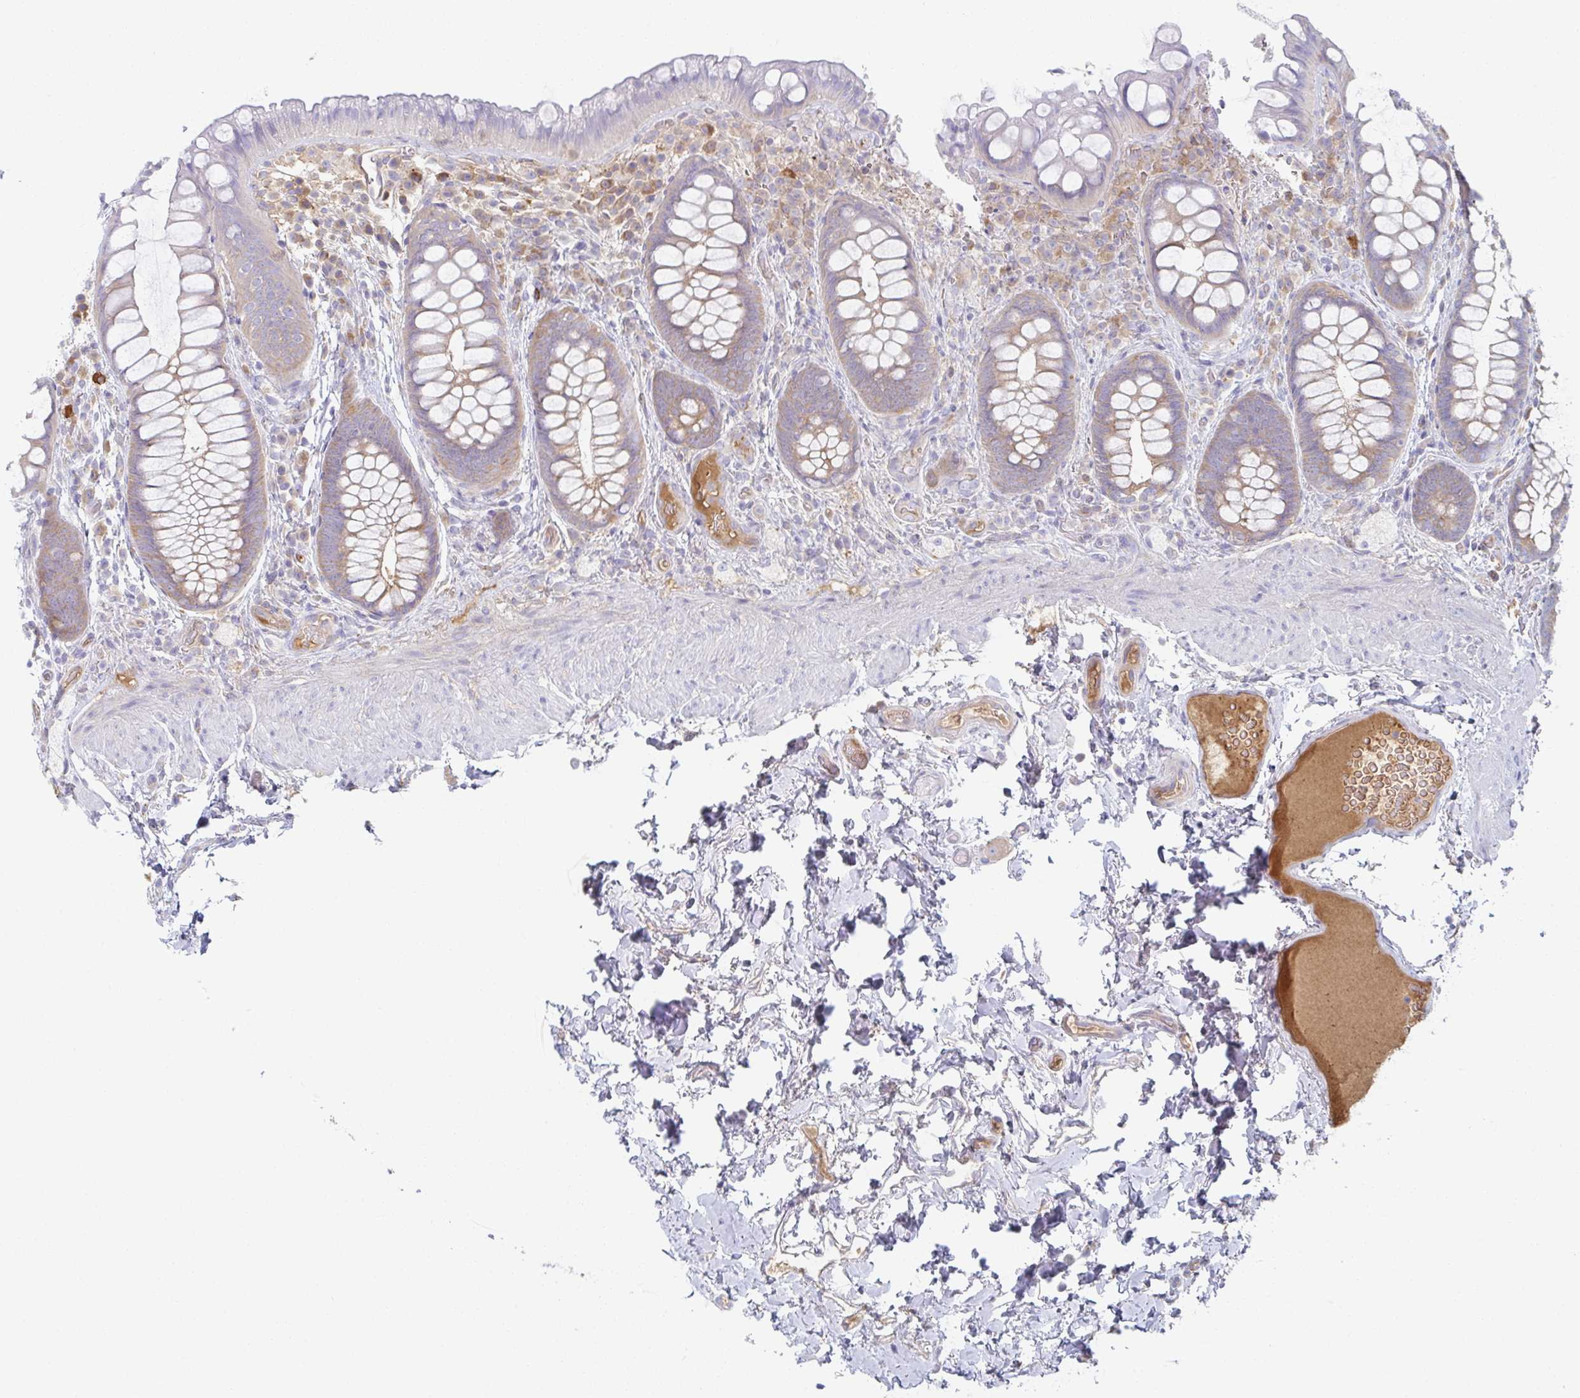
{"staining": {"intensity": "weak", "quantity": "25%-75%", "location": "cytoplasmic/membranous"}, "tissue": "rectum", "cell_type": "Glandular cells", "image_type": "normal", "snomed": [{"axis": "morphology", "description": "Normal tissue, NOS"}, {"axis": "topography", "description": "Rectum"}], "caption": "Benign rectum exhibits weak cytoplasmic/membranous expression in about 25%-75% of glandular cells, visualized by immunohistochemistry.", "gene": "AMPD2", "patient": {"sex": "female", "age": 69}}